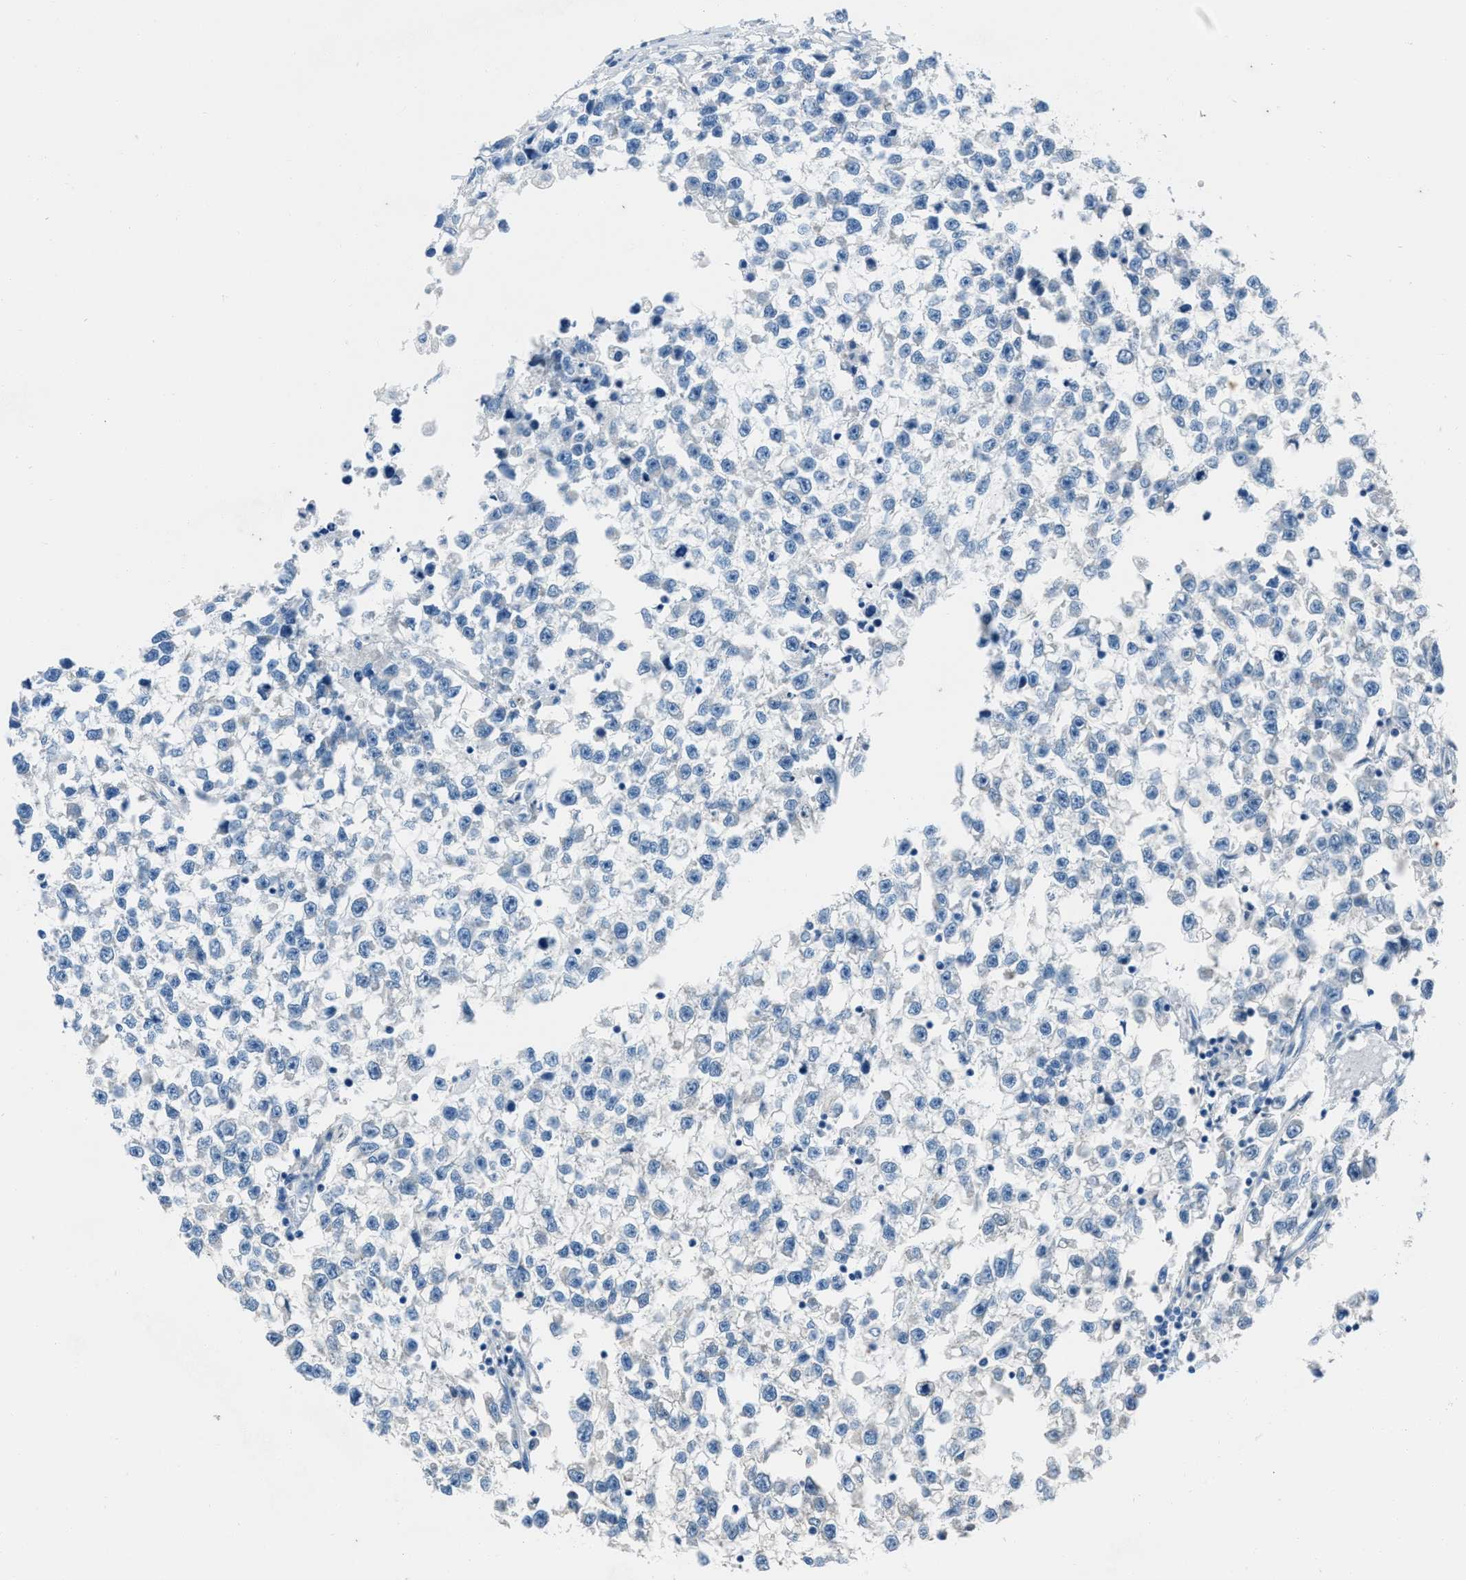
{"staining": {"intensity": "negative", "quantity": "none", "location": "none"}, "tissue": "testis cancer", "cell_type": "Tumor cells", "image_type": "cancer", "snomed": [{"axis": "morphology", "description": "Seminoma, NOS"}, {"axis": "morphology", "description": "Carcinoma, Embryonal, NOS"}, {"axis": "topography", "description": "Testis"}], "caption": "Image shows no protein staining in tumor cells of testis embryonal carcinoma tissue.", "gene": "AMACR", "patient": {"sex": "male", "age": 51}}